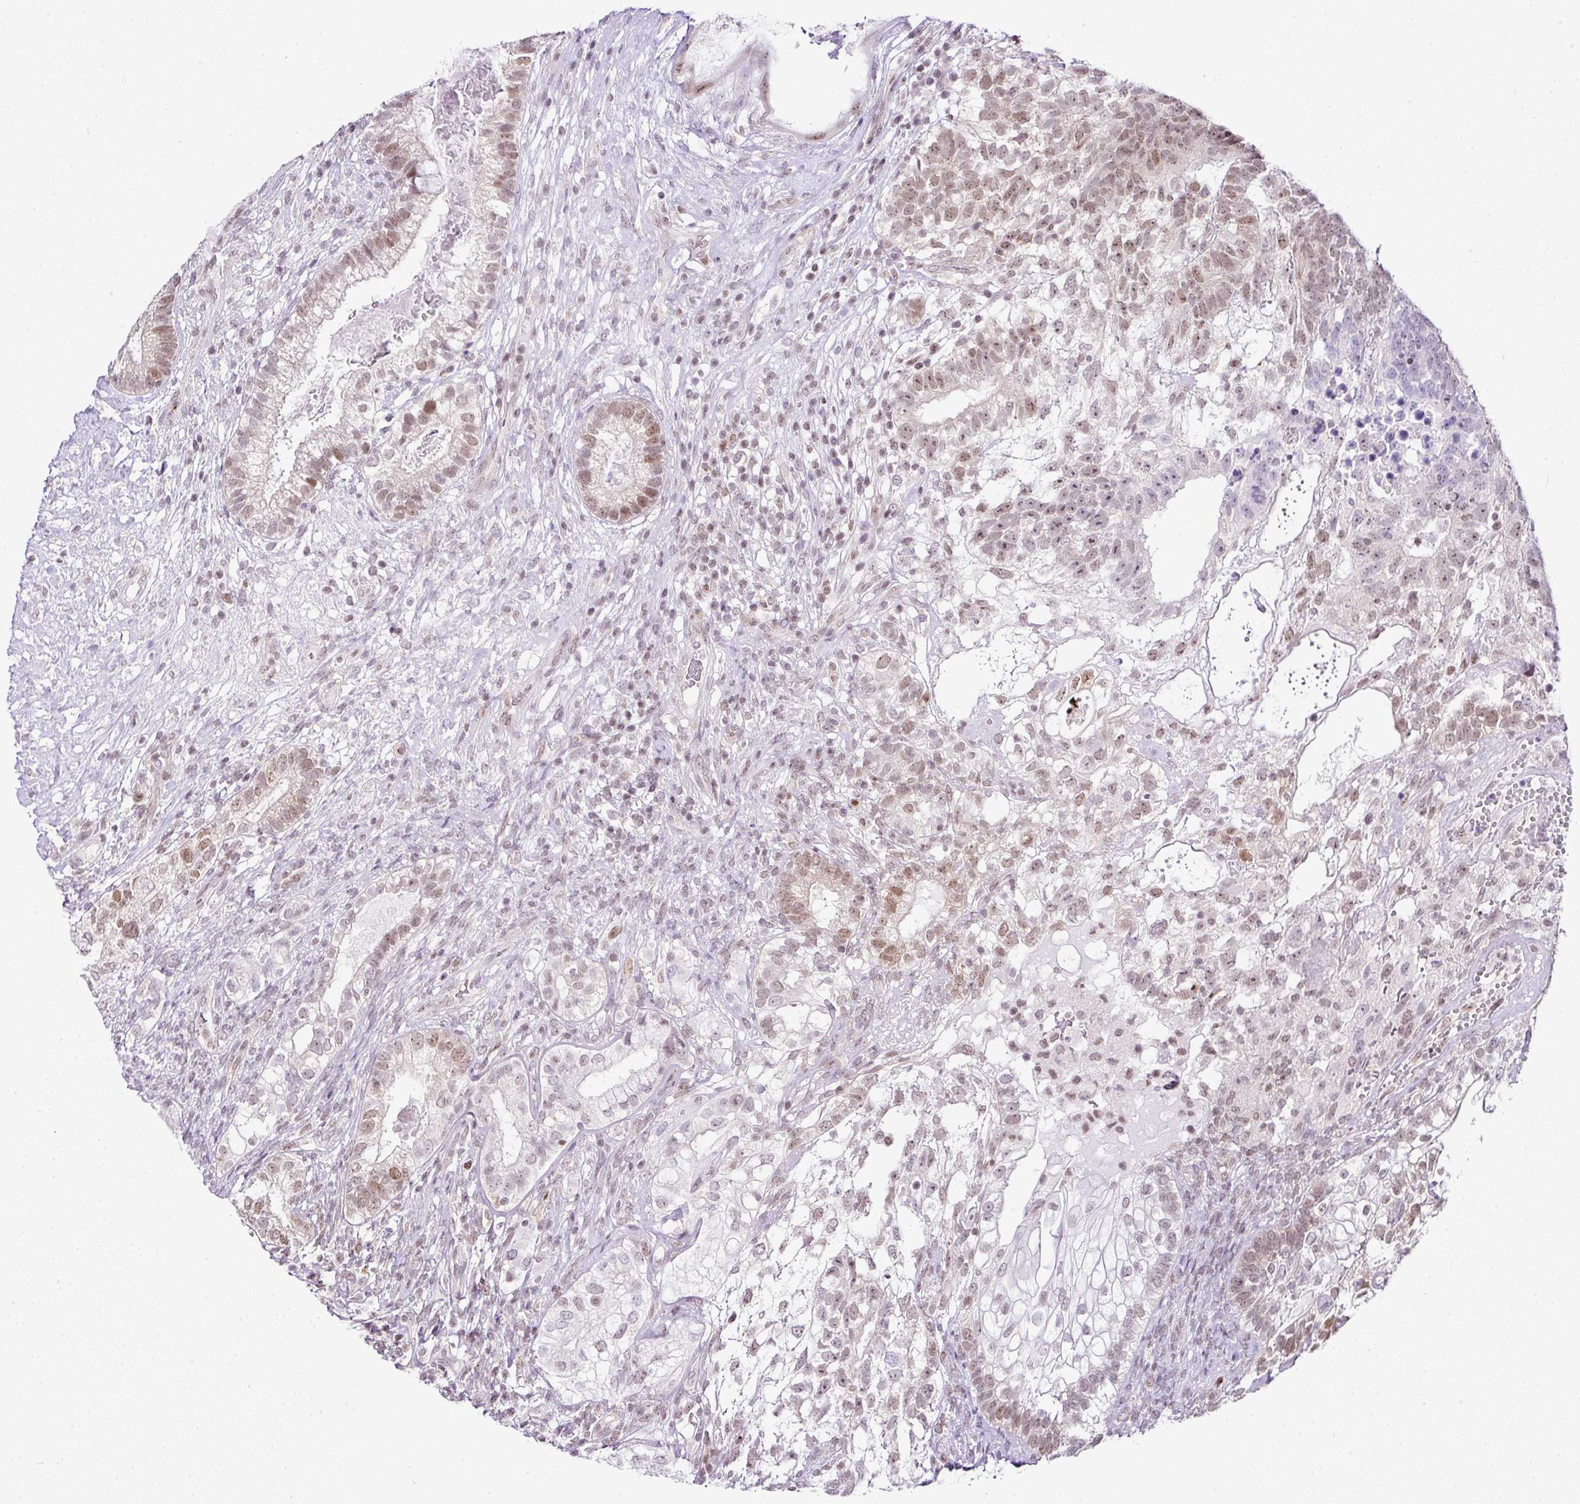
{"staining": {"intensity": "moderate", "quantity": "25%-75%", "location": "nuclear"}, "tissue": "testis cancer", "cell_type": "Tumor cells", "image_type": "cancer", "snomed": [{"axis": "morphology", "description": "Seminoma, NOS"}, {"axis": "morphology", "description": "Carcinoma, Embryonal, NOS"}, {"axis": "topography", "description": "Testis"}], "caption": "The photomicrograph reveals immunohistochemical staining of testis embryonal carcinoma. There is moderate nuclear staining is appreciated in approximately 25%-75% of tumor cells.", "gene": "FAM32A", "patient": {"sex": "male", "age": 41}}